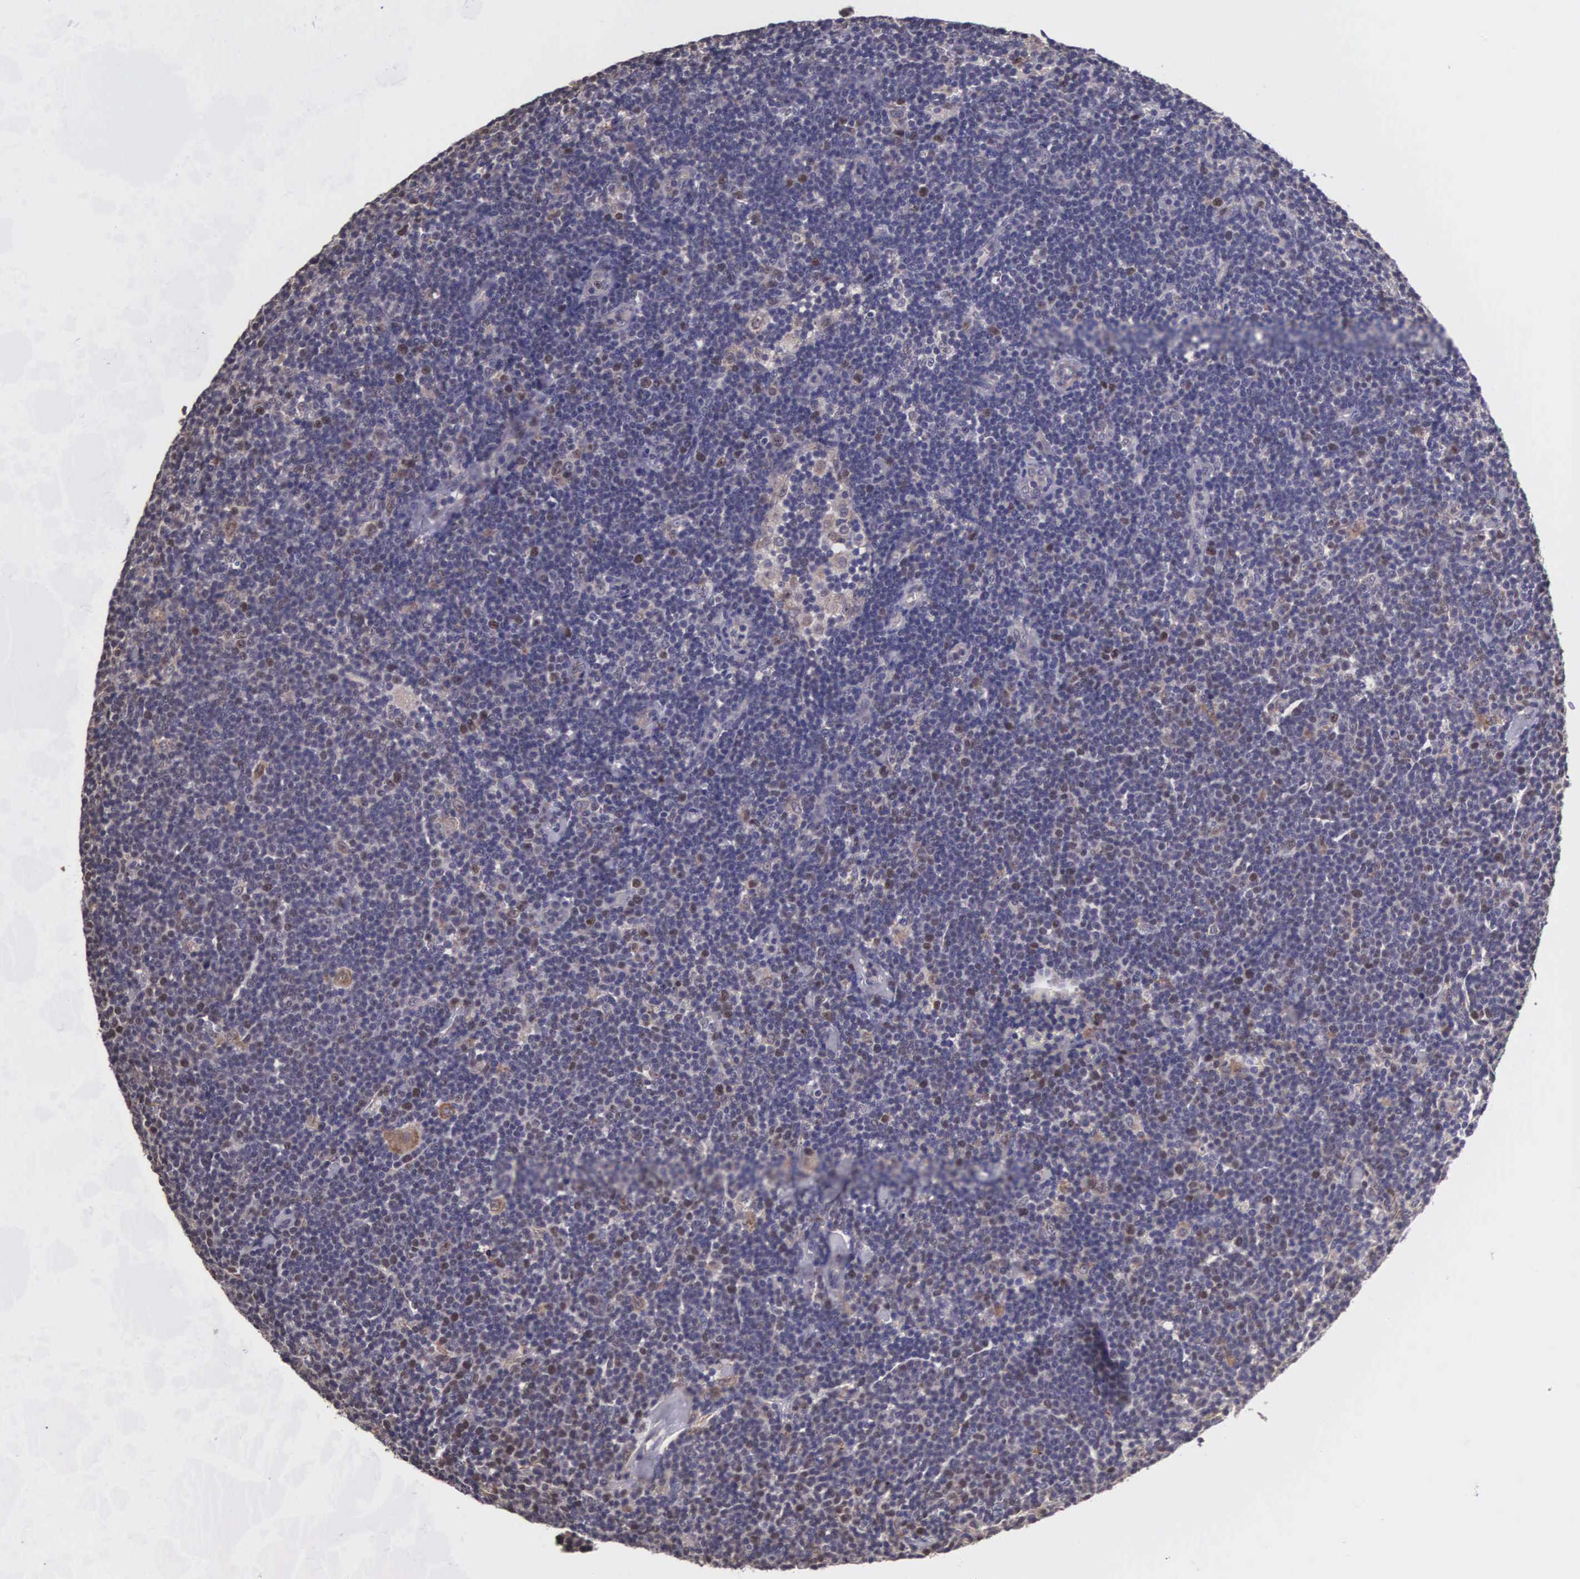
{"staining": {"intensity": "weak", "quantity": "25%-75%", "location": "cytoplasmic/membranous,nuclear"}, "tissue": "lymphoma", "cell_type": "Tumor cells", "image_type": "cancer", "snomed": [{"axis": "morphology", "description": "Malignant lymphoma, non-Hodgkin's type, Low grade"}, {"axis": "topography", "description": "Lymph node"}], "caption": "An IHC photomicrograph of neoplastic tissue is shown. Protein staining in brown labels weak cytoplasmic/membranous and nuclear positivity in malignant lymphoma, non-Hodgkin's type (low-grade) within tumor cells.", "gene": "CDC45", "patient": {"sex": "male", "age": 65}}